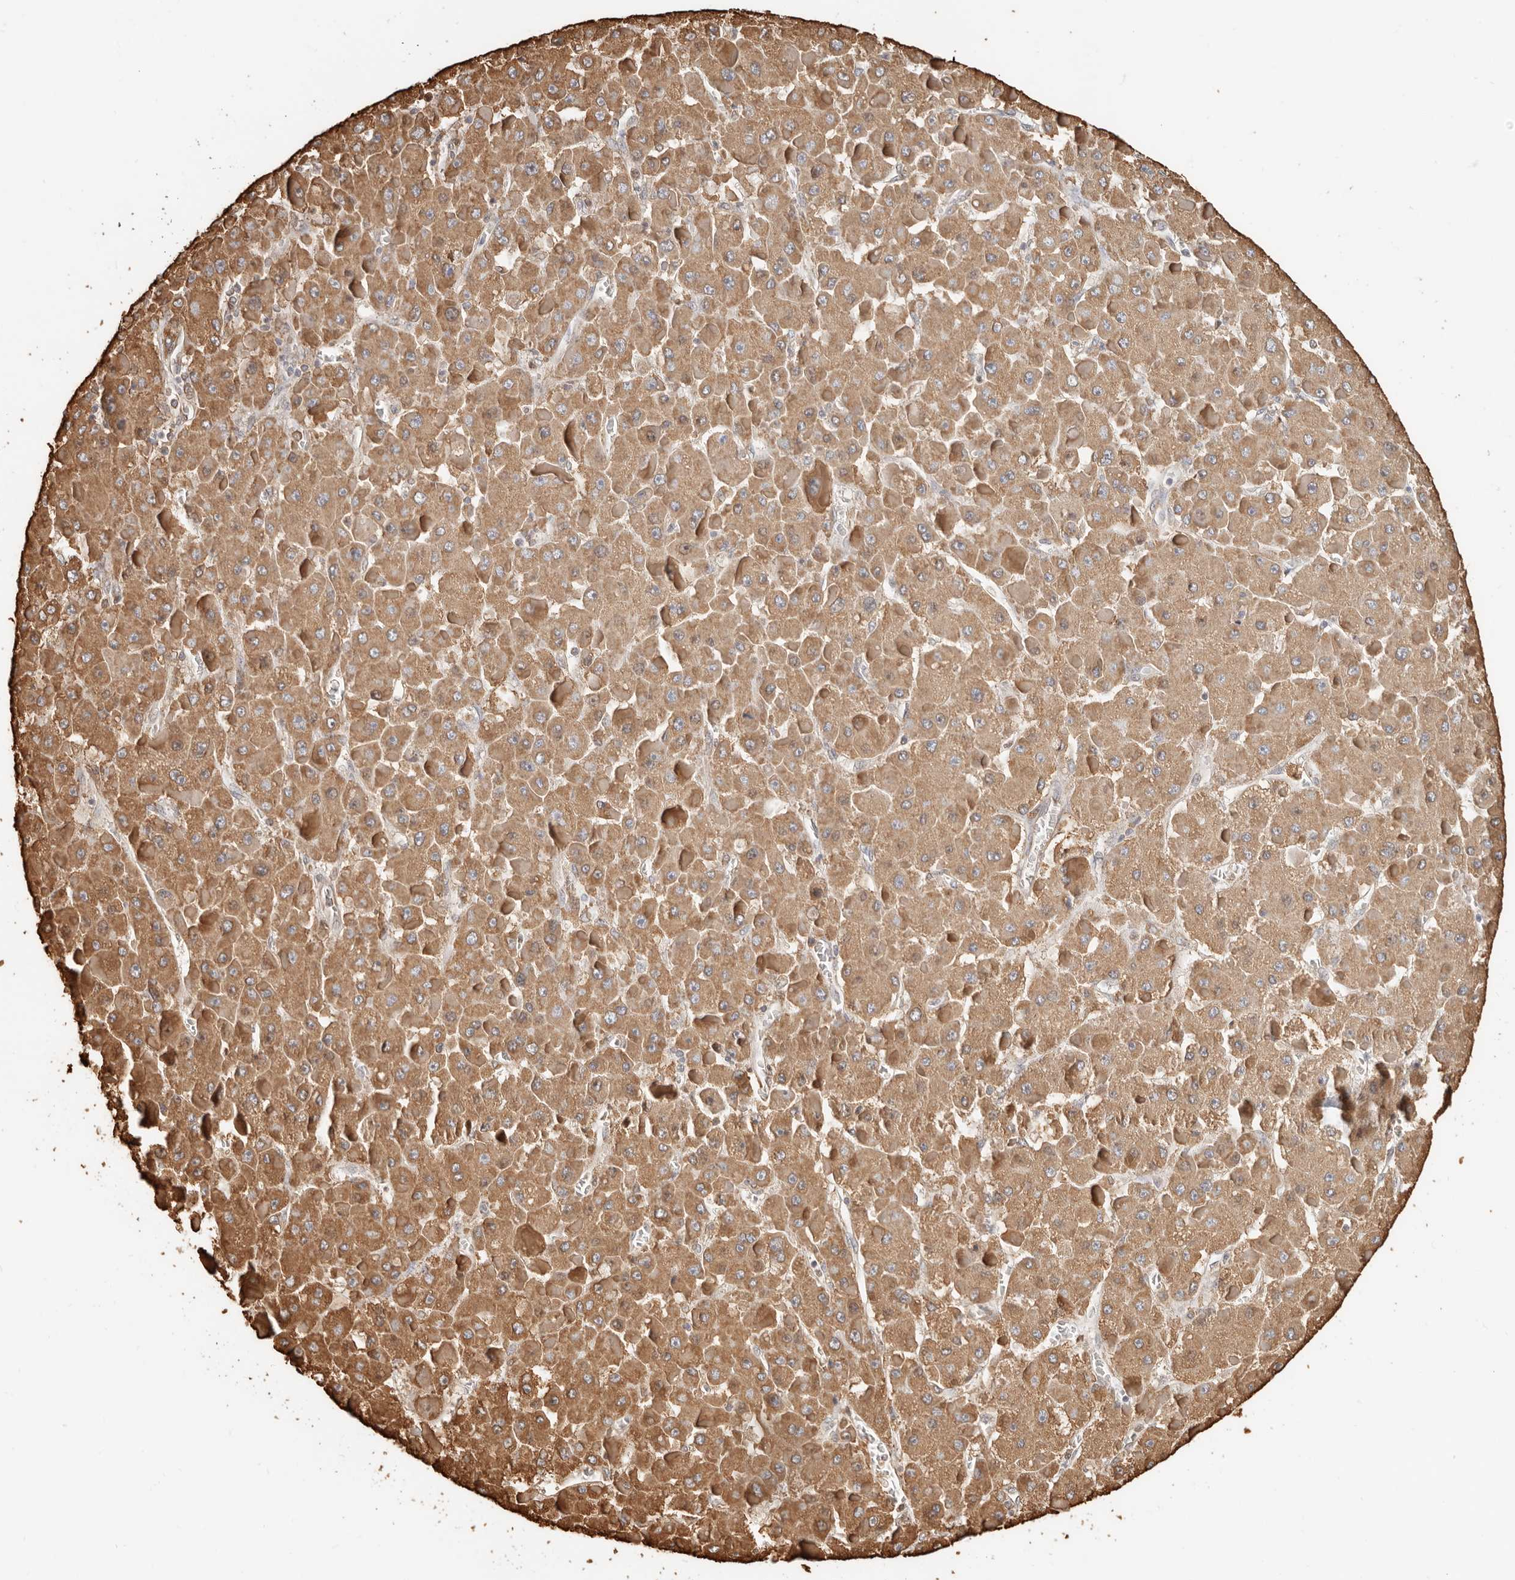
{"staining": {"intensity": "moderate", "quantity": ">75%", "location": "cytoplasmic/membranous"}, "tissue": "liver cancer", "cell_type": "Tumor cells", "image_type": "cancer", "snomed": [{"axis": "morphology", "description": "Carcinoma, Hepatocellular, NOS"}, {"axis": "topography", "description": "Liver"}], "caption": "Immunohistochemistry (IHC) histopathology image of hepatocellular carcinoma (liver) stained for a protein (brown), which reveals medium levels of moderate cytoplasmic/membranous staining in about >75% of tumor cells.", "gene": "ARHGEF10L", "patient": {"sex": "female", "age": 73}}